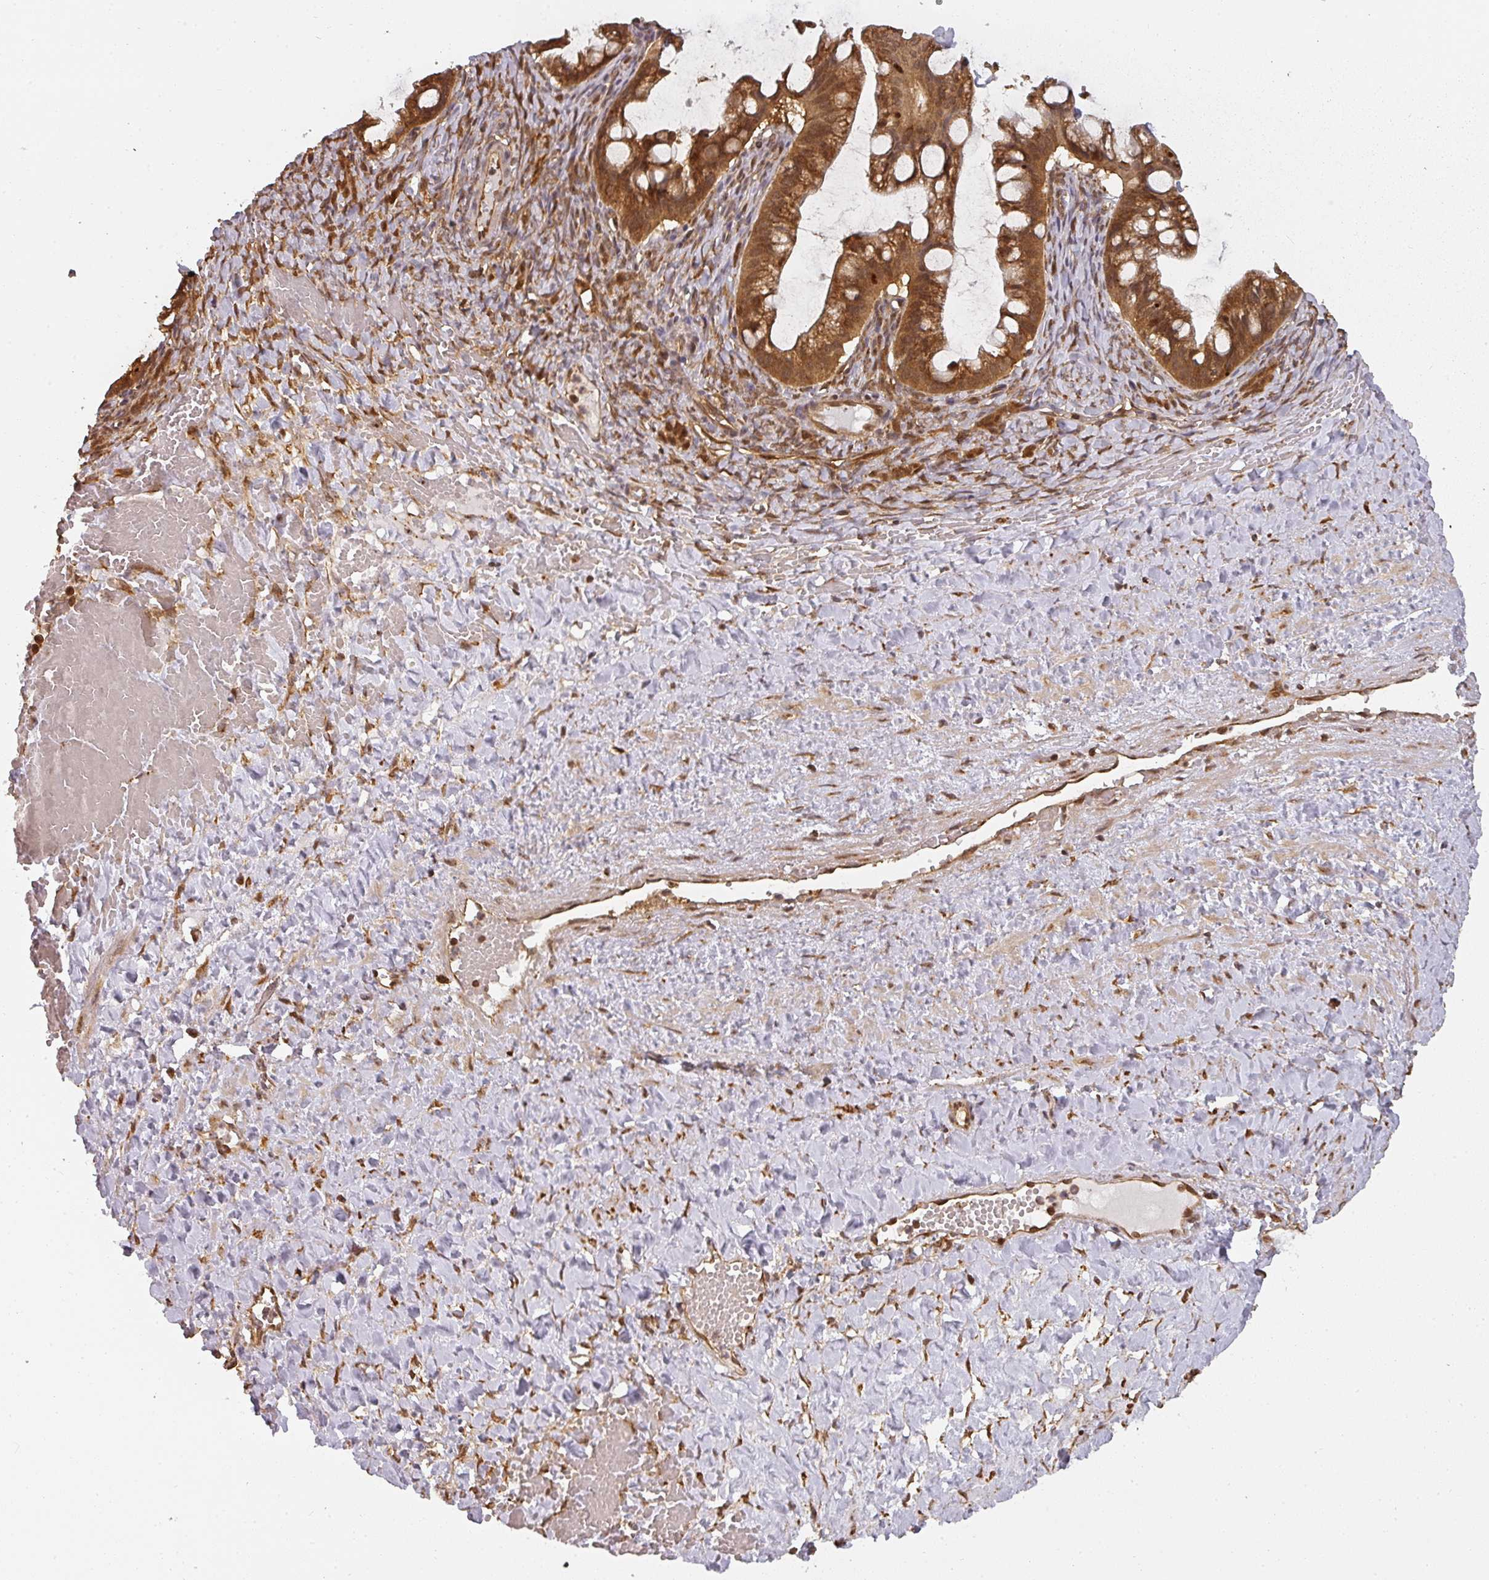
{"staining": {"intensity": "strong", "quantity": ">75%", "location": "cytoplasmic/membranous"}, "tissue": "ovarian cancer", "cell_type": "Tumor cells", "image_type": "cancer", "snomed": [{"axis": "morphology", "description": "Cystadenocarcinoma, mucinous, NOS"}, {"axis": "topography", "description": "Ovary"}], "caption": "Brown immunohistochemical staining in human mucinous cystadenocarcinoma (ovarian) exhibits strong cytoplasmic/membranous staining in approximately >75% of tumor cells. (DAB IHC with brightfield microscopy, high magnification).", "gene": "PPP6R3", "patient": {"sex": "female", "age": 73}}